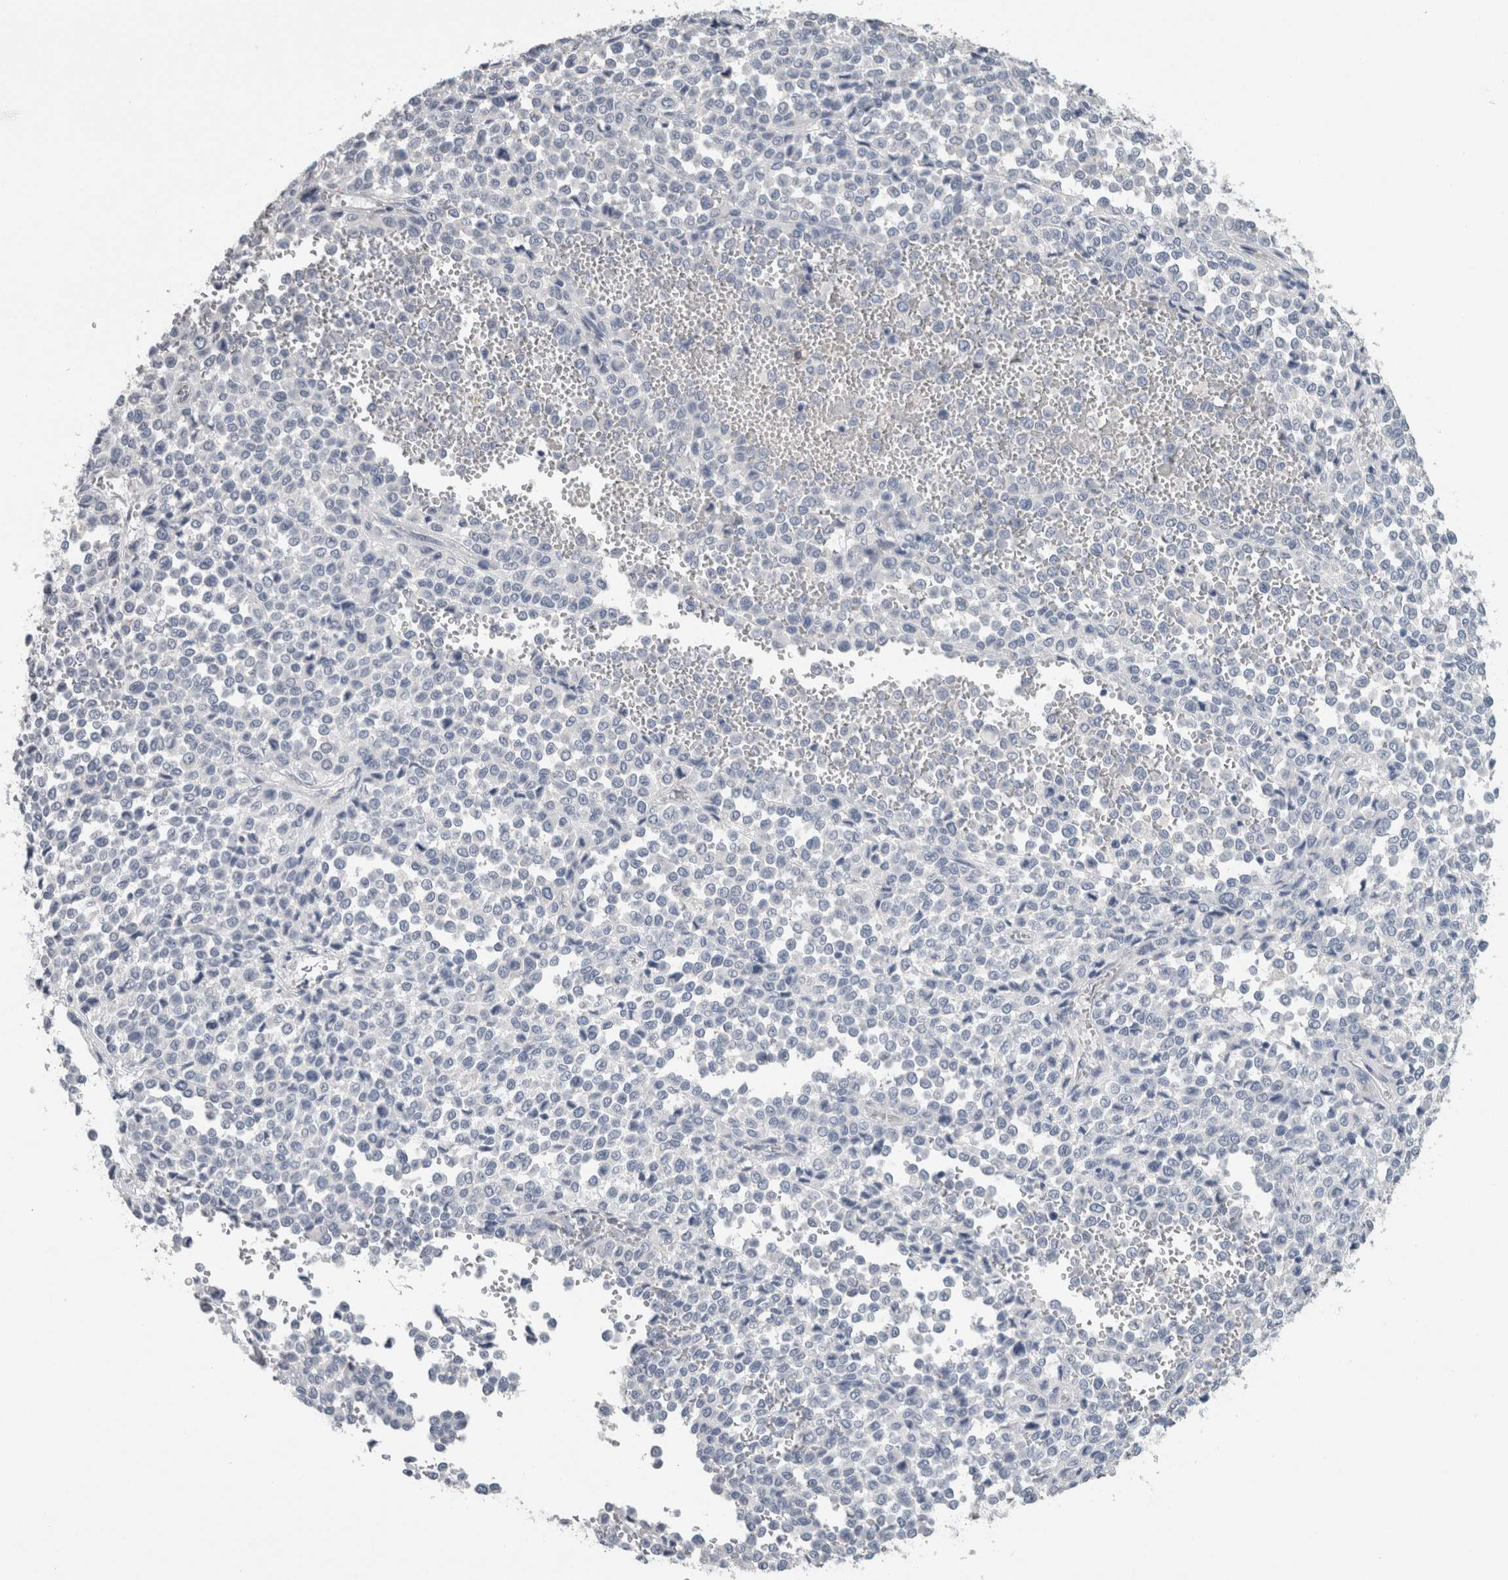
{"staining": {"intensity": "negative", "quantity": "none", "location": "none"}, "tissue": "melanoma", "cell_type": "Tumor cells", "image_type": "cancer", "snomed": [{"axis": "morphology", "description": "Malignant melanoma, Metastatic site"}, {"axis": "topography", "description": "Pancreas"}], "caption": "Malignant melanoma (metastatic site) was stained to show a protein in brown. There is no significant staining in tumor cells. (DAB (3,3'-diaminobenzidine) IHC with hematoxylin counter stain).", "gene": "NEFM", "patient": {"sex": "female", "age": 30}}